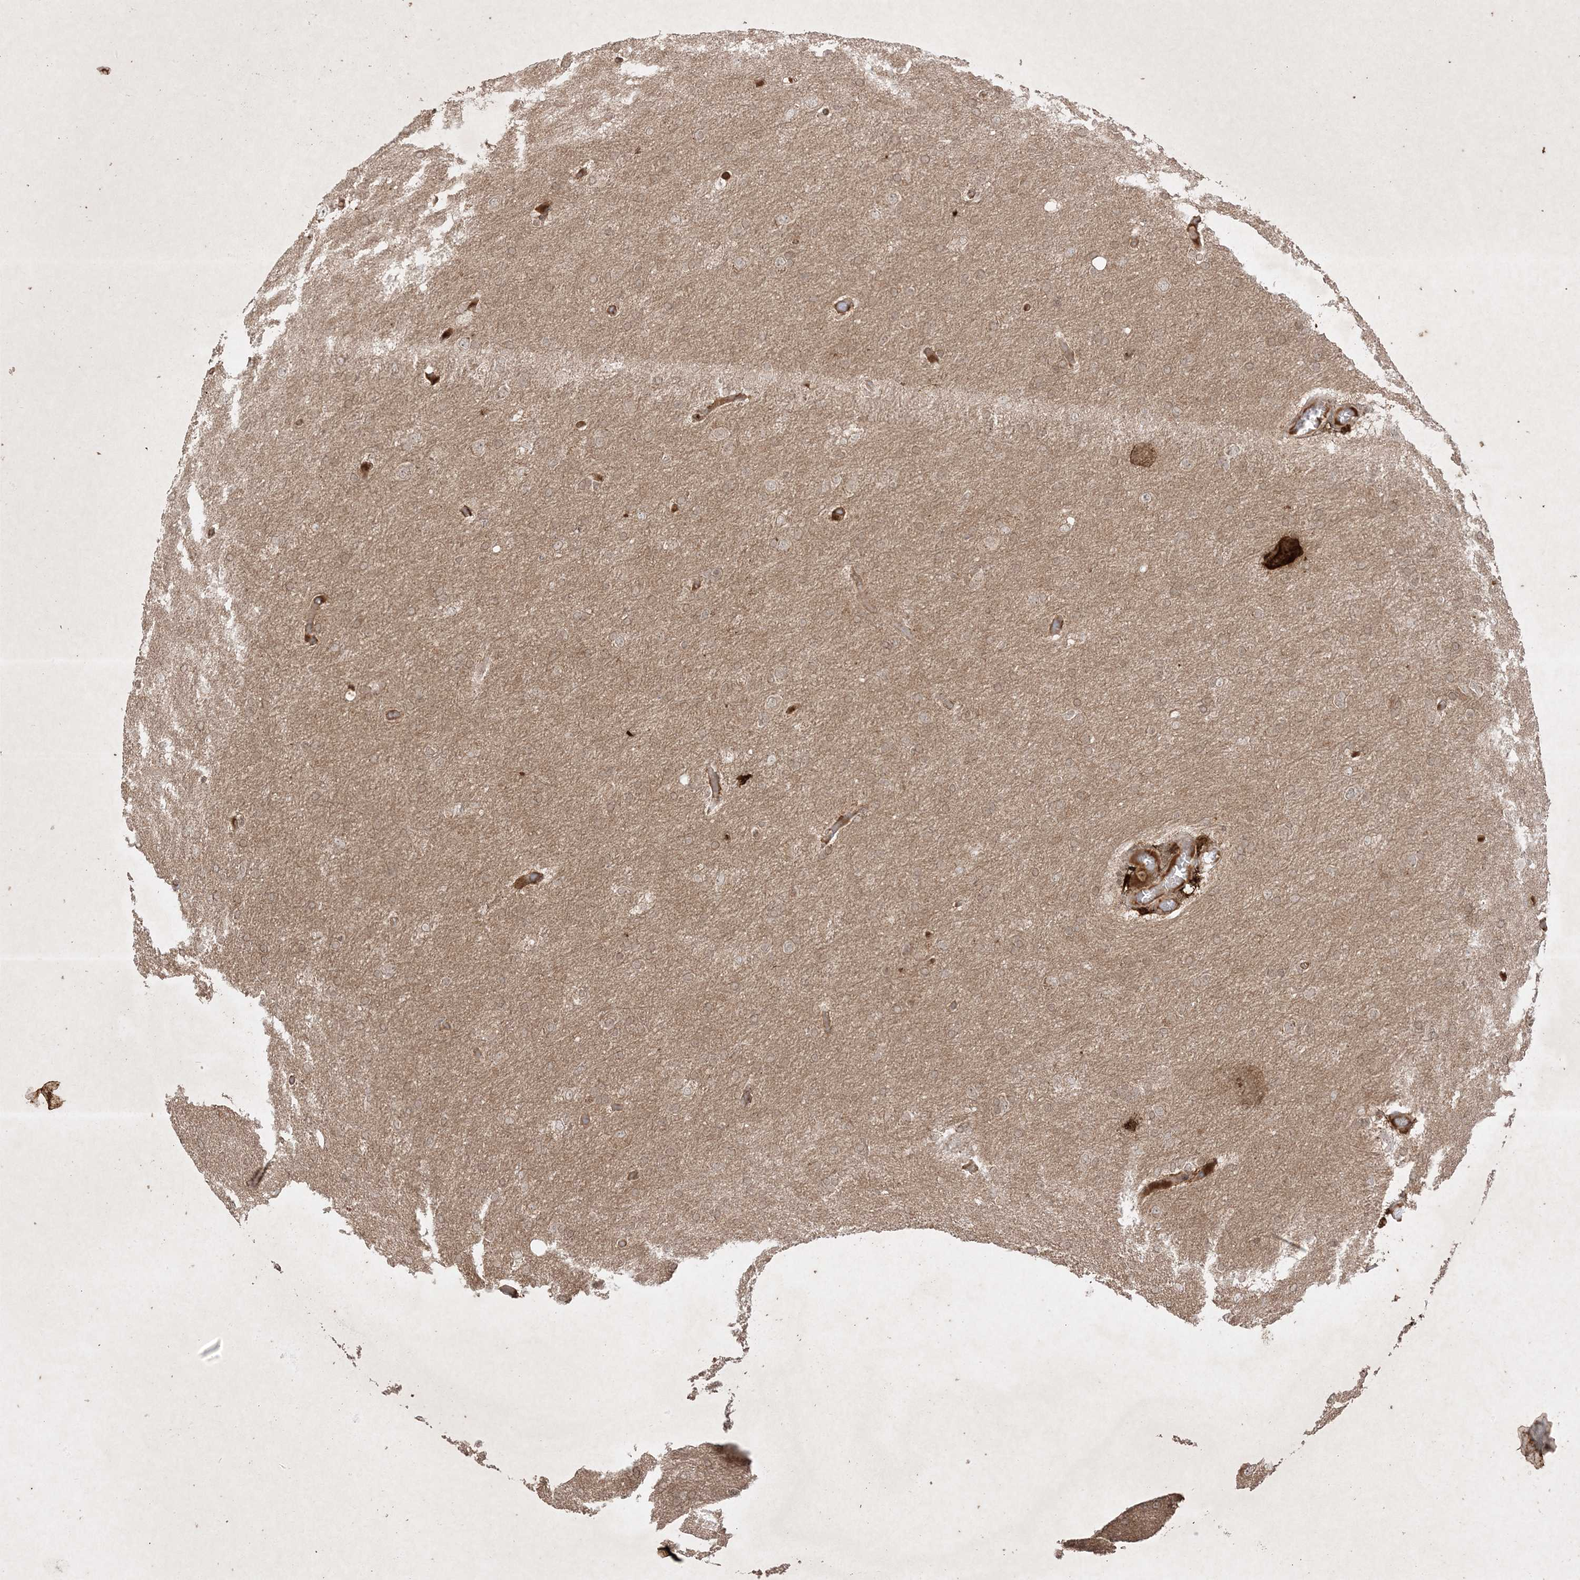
{"staining": {"intensity": "weak", "quantity": "25%-75%", "location": "cytoplasmic/membranous"}, "tissue": "glioma", "cell_type": "Tumor cells", "image_type": "cancer", "snomed": [{"axis": "morphology", "description": "Glioma, malignant, High grade"}, {"axis": "topography", "description": "Cerebral cortex"}], "caption": "DAB immunohistochemical staining of human glioma displays weak cytoplasmic/membranous protein positivity in approximately 25%-75% of tumor cells. (Stains: DAB (3,3'-diaminobenzidine) in brown, nuclei in blue, Microscopy: brightfield microscopy at high magnification).", "gene": "PTK6", "patient": {"sex": "female", "age": 36}}